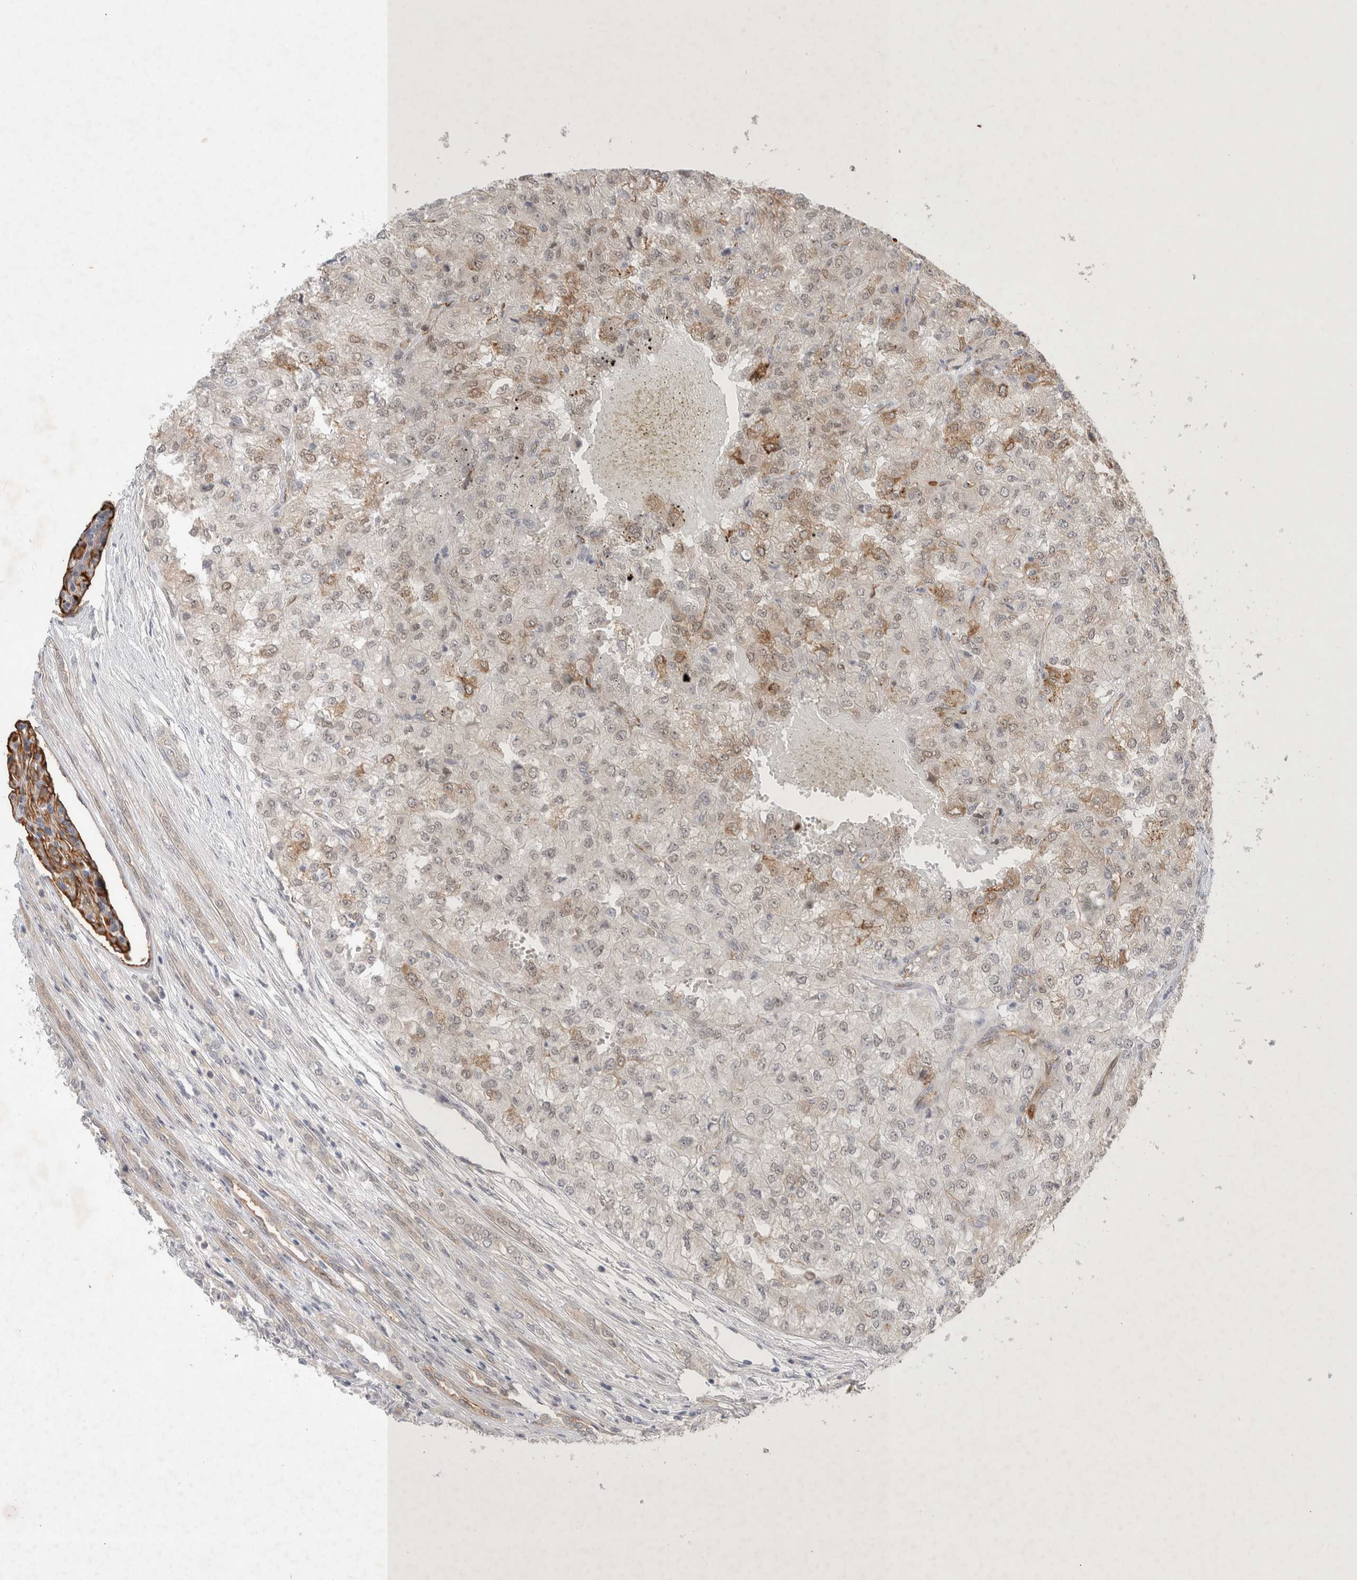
{"staining": {"intensity": "moderate", "quantity": "<25%", "location": "cytoplasmic/membranous"}, "tissue": "renal cancer", "cell_type": "Tumor cells", "image_type": "cancer", "snomed": [{"axis": "morphology", "description": "Adenocarcinoma, NOS"}, {"axis": "topography", "description": "Kidney"}], "caption": "Immunohistochemistry (IHC) histopathology image of human renal cancer stained for a protein (brown), which reveals low levels of moderate cytoplasmic/membranous positivity in about <25% of tumor cells.", "gene": "ZNF704", "patient": {"sex": "female", "age": 54}}